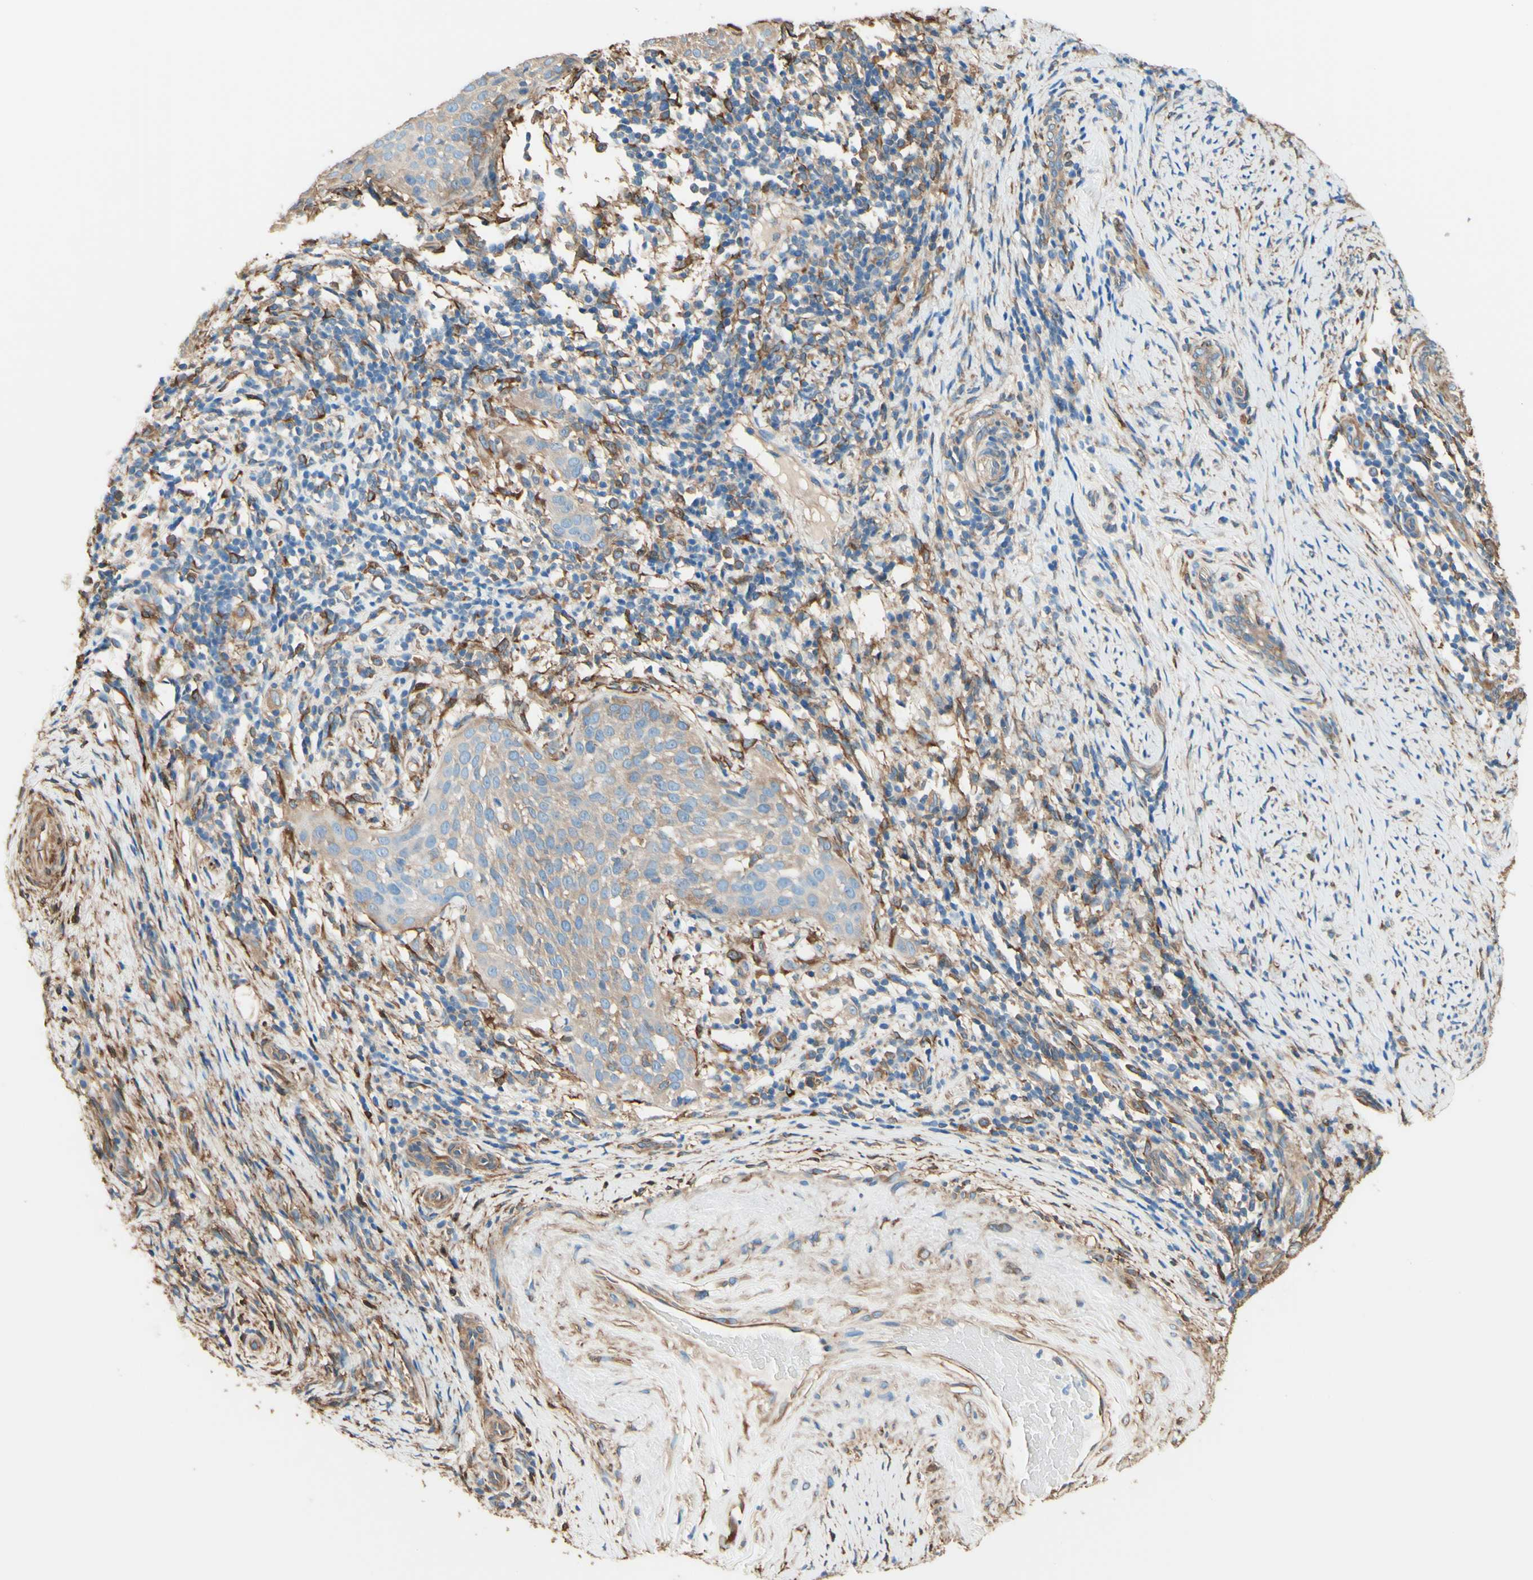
{"staining": {"intensity": "weak", "quantity": ">75%", "location": "cytoplasmic/membranous"}, "tissue": "cervical cancer", "cell_type": "Tumor cells", "image_type": "cancer", "snomed": [{"axis": "morphology", "description": "Squamous cell carcinoma, NOS"}, {"axis": "topography", "description": "Cervix"}], "caption": "Cervical cancer (squamous cell carcinoma) stained for a protein (brown) displays weak cytoplasmic/membranous positive staining in approximately >75% of tumor cells.", "gene": "DPYSL3", "patient": {"sex": "female", "age": 51}}